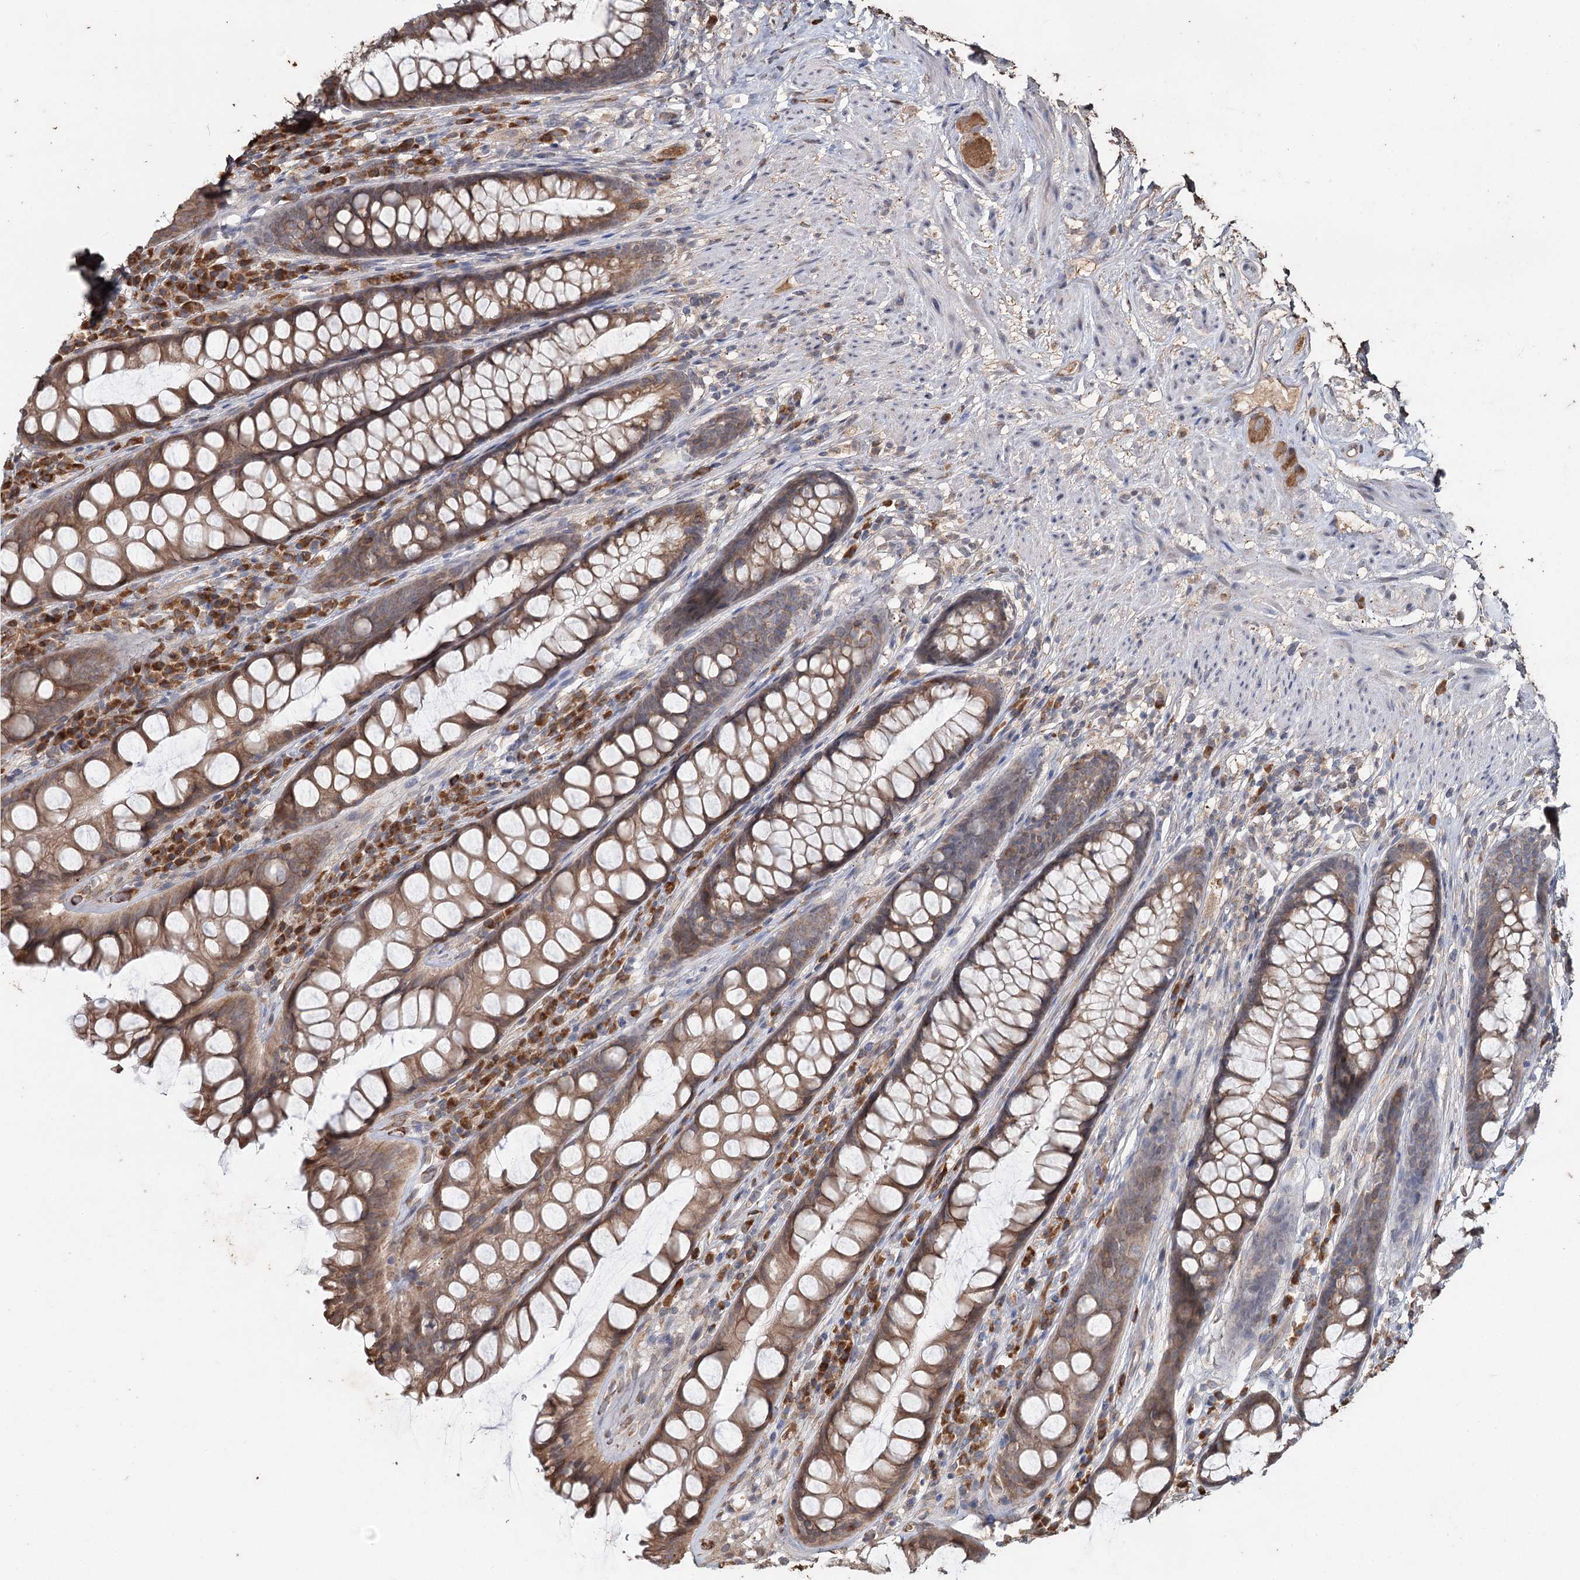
{"staining": {"intensity": "moderate", "quantity": ">75%", "location": "cytoplasmic/membranous"}, "tissue": "rectum", "cell_type": "Glandular cells", "image_type": "normal", "snomed": [{"axis": "morphology", "description": "Normal tissue, NOS"}, {"axis": "topography", "description": "Rectum"}], "caption": "Protein expression by IHC shows moderate cytoplasmic/membranous expression in approximately >75% of glandular cells in unremarkable rectum.", "gene": "SYVN1", "patient": {"sex": "male", "age": 74}}